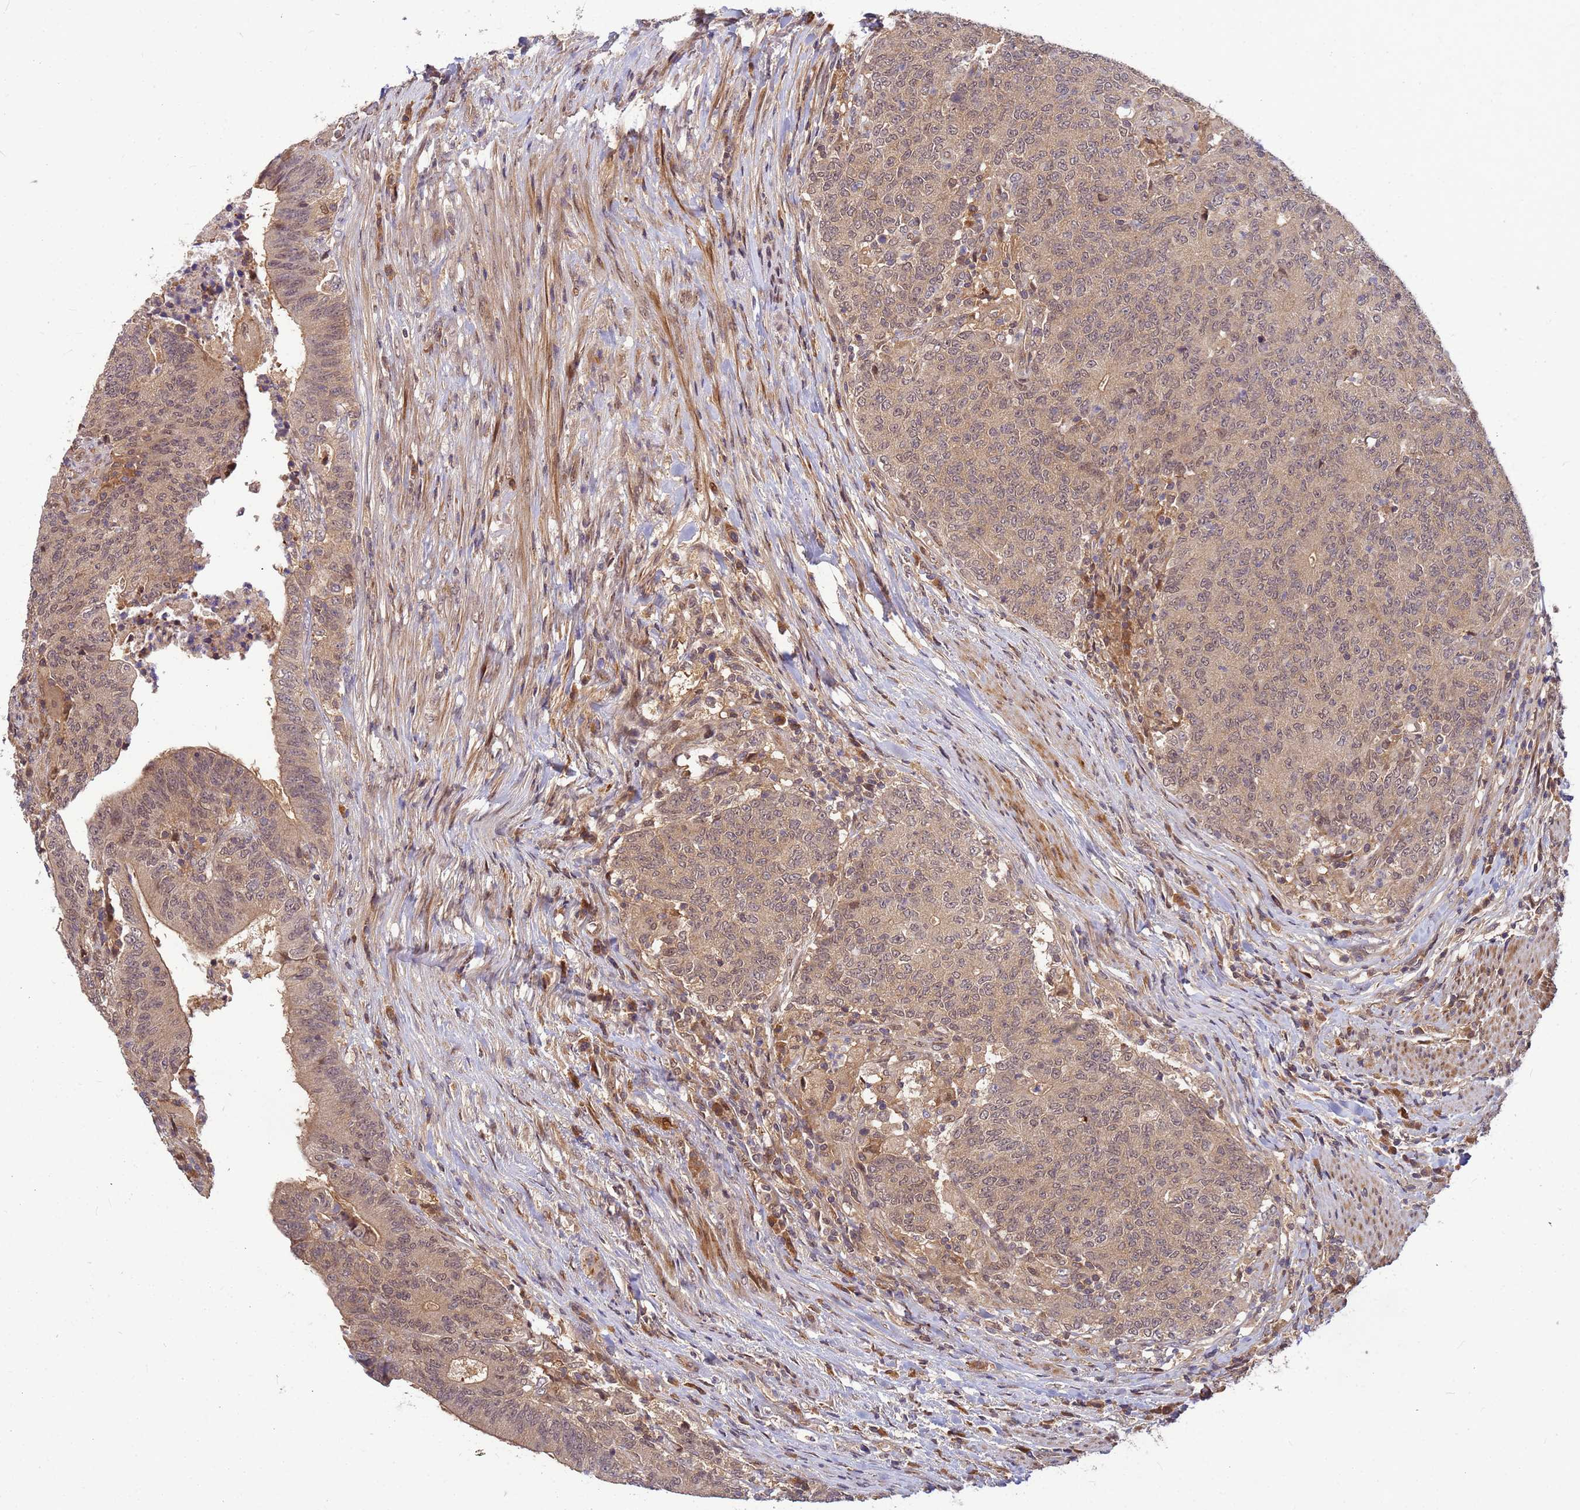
{"staining": {"intensity": "weak", "quantity": ">75%", "location": "cytoplasmic/membranous,nuclear"}, "tissue": "colorectal cancer", "cell_type": "Tumor cells", "image_type": "cancer", "snomed": [{"axis": "morphology", "description": "Adenocarcinoma, NOS"}, {"axis": "topography", "description": "Colon"}], "caption": "The photomicrograph displays immunohistochemical staining of colorectal cancer. There is weak cytoplasmic/membranous and nuclear positivity is seen in approximately >75% of tumor cells. The staining was performed using DAB (3,3'-diaminobenzidine), with brown indicating positive protein expression. Nuclei are stained blue with hematoxylin.", "gene": "DUS4L", "patient": {"sex": "female", "age": 75}}